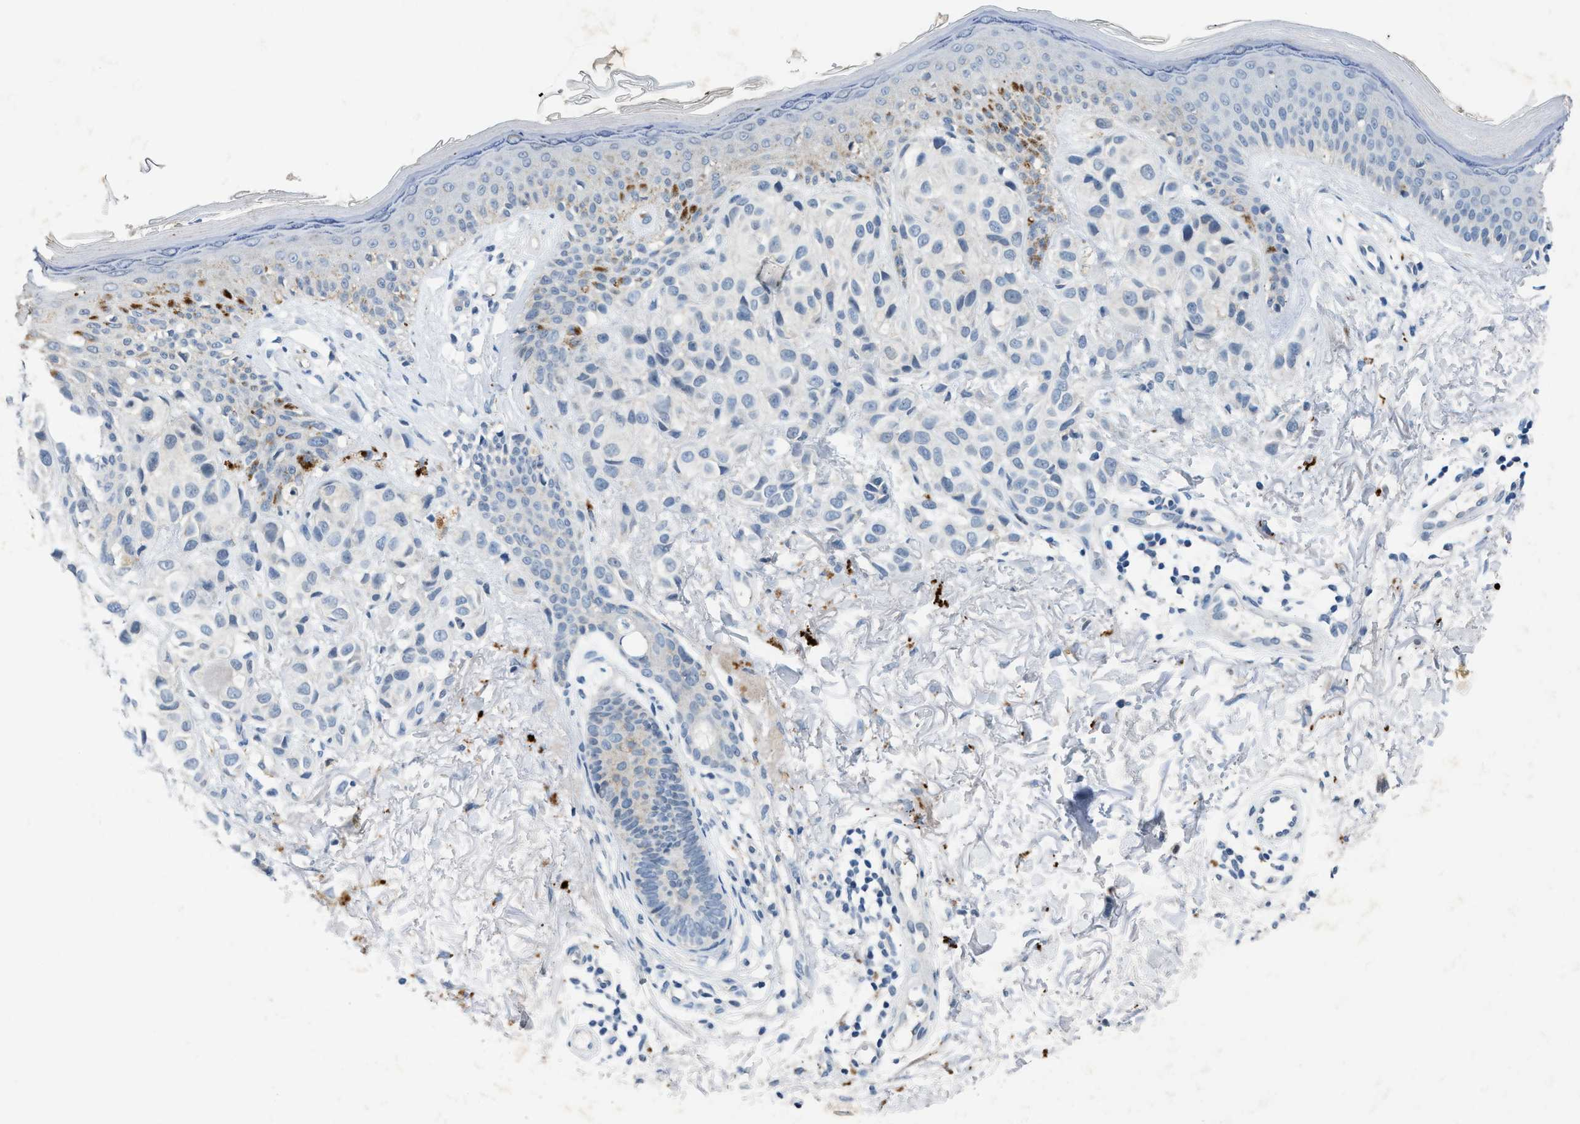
{"staining": {"intensity": "negative", "quantity": "none", "location": "none"}, "tissue": "melanoma", "cell_type": "Tumor cells", "image_type": "cancer", "snomed": [{"axis": "morphology", "description": "Malignant melanoma, NOS"}, {"axis": "topography", "description": "Skin"}], "caption": "Melanoma was stained to show a protein in brown. There is no significant positivity in tumor cells.", "gene": "SLC5A5", "patient": {"sex": "female", "age": 58}}